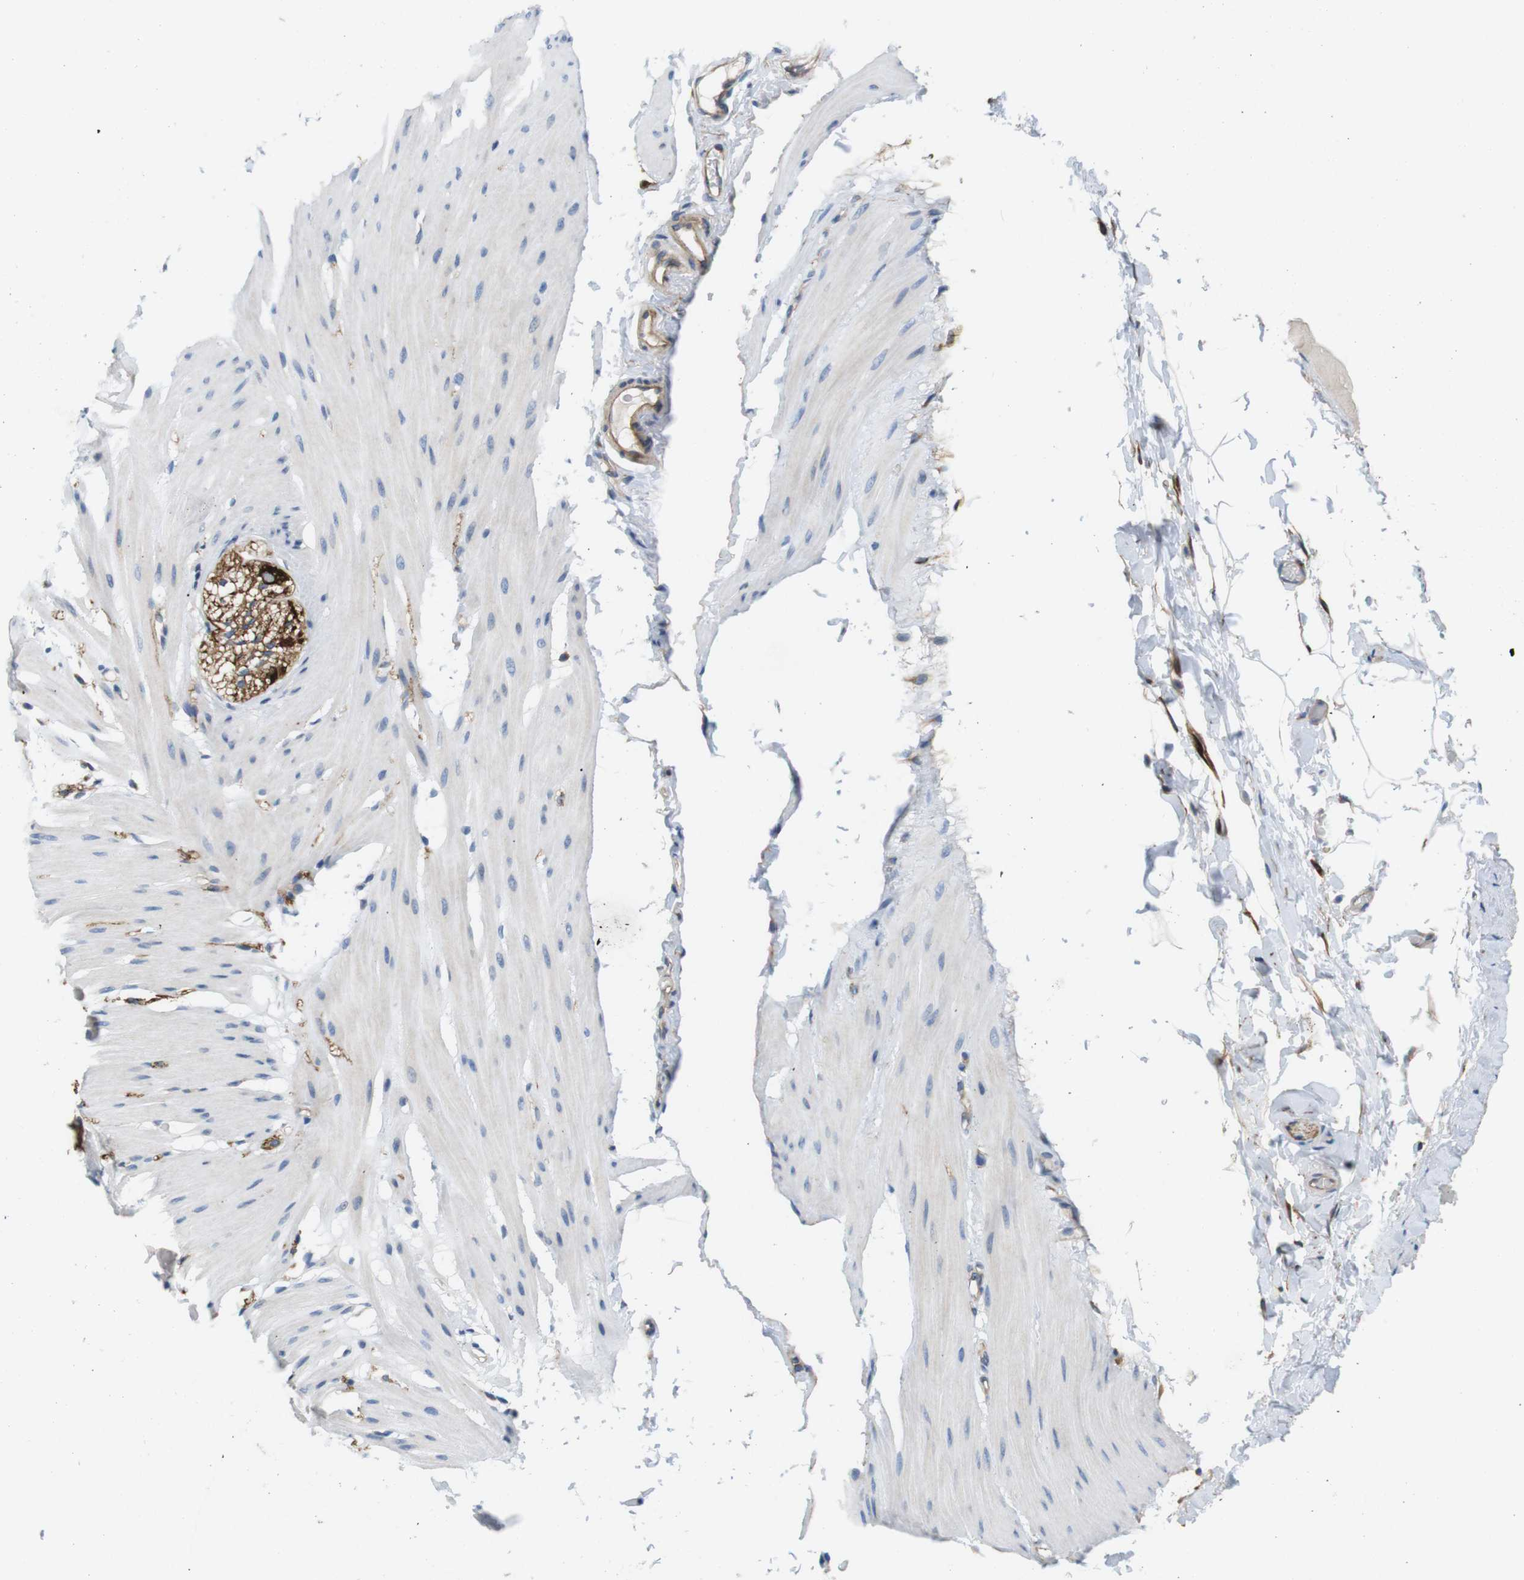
{"staining": {"intensity": "negative", "quantity": "none", "location": "none"}, "tissue": "smooth muscle", "cell_type": "Smooth muscle cells", "image_type": "normal", "snomed": [{"axis": "morphology", "description": "Normal tissue, NOS"}, {"axis": "topography", "description": "Smooth muscle"}, {"axis": "topography", "description": "Colon"}], "caption": "An image of human smooth muscle is negative for staining in smooth muscle cells. The staining was performed using DAB (3,3'-diaminobenzidine) to visualize the protein expression in brown, while the nuclei were stained in blue with hematoxylin (Magnification: 20x).", "gene": "DCLK1", "patient": {"sex": "male", "age": 67}}